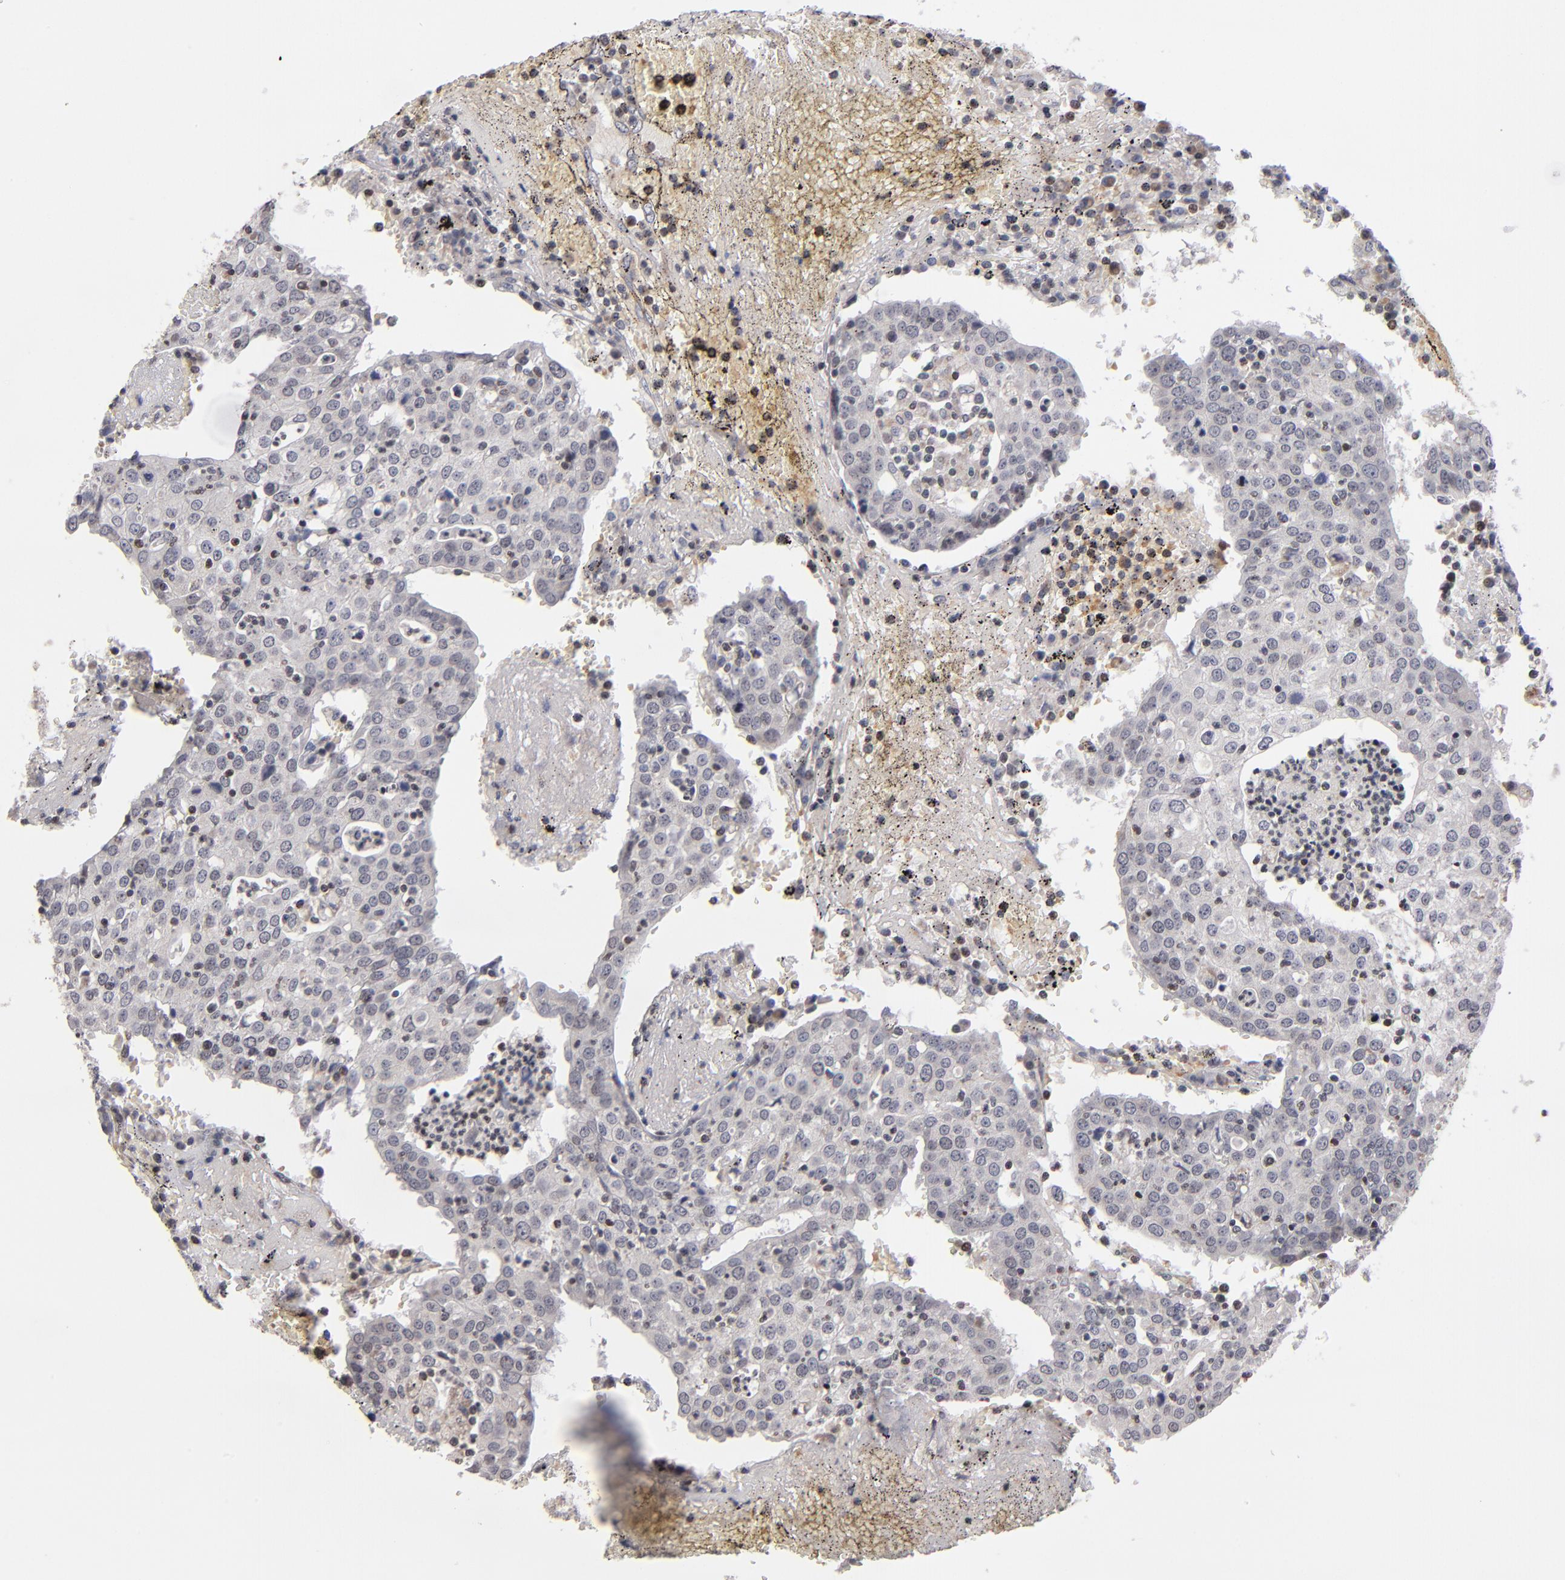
{"staining": {"intensity": "weak", "quantity": "25%-75%", "location": "cytoplasmic/membranous,nuclear"}, "tissue": "head and neck cancer", "cell_type": "Tumor cells", "image_type": "cancer", "snomed": [{"axis": "morphology", "description": "Adenocarcinoma, NOS"}, {"axis": "topography", "description": "Salivary gland"}, {"axis": "topography", "description": "Head-Neck"}], "caption": "Immunohistochemistry (IHC) histopathology image of human head and neck adenocarcinoma stained for a protein (brown), which shows low levels of weak cytoplasmic/membranous and nuclear positivity in about 25%-75% of tumor cells.", "gene": "ODF2", "patient": {"sex": "female", "age": 65}}